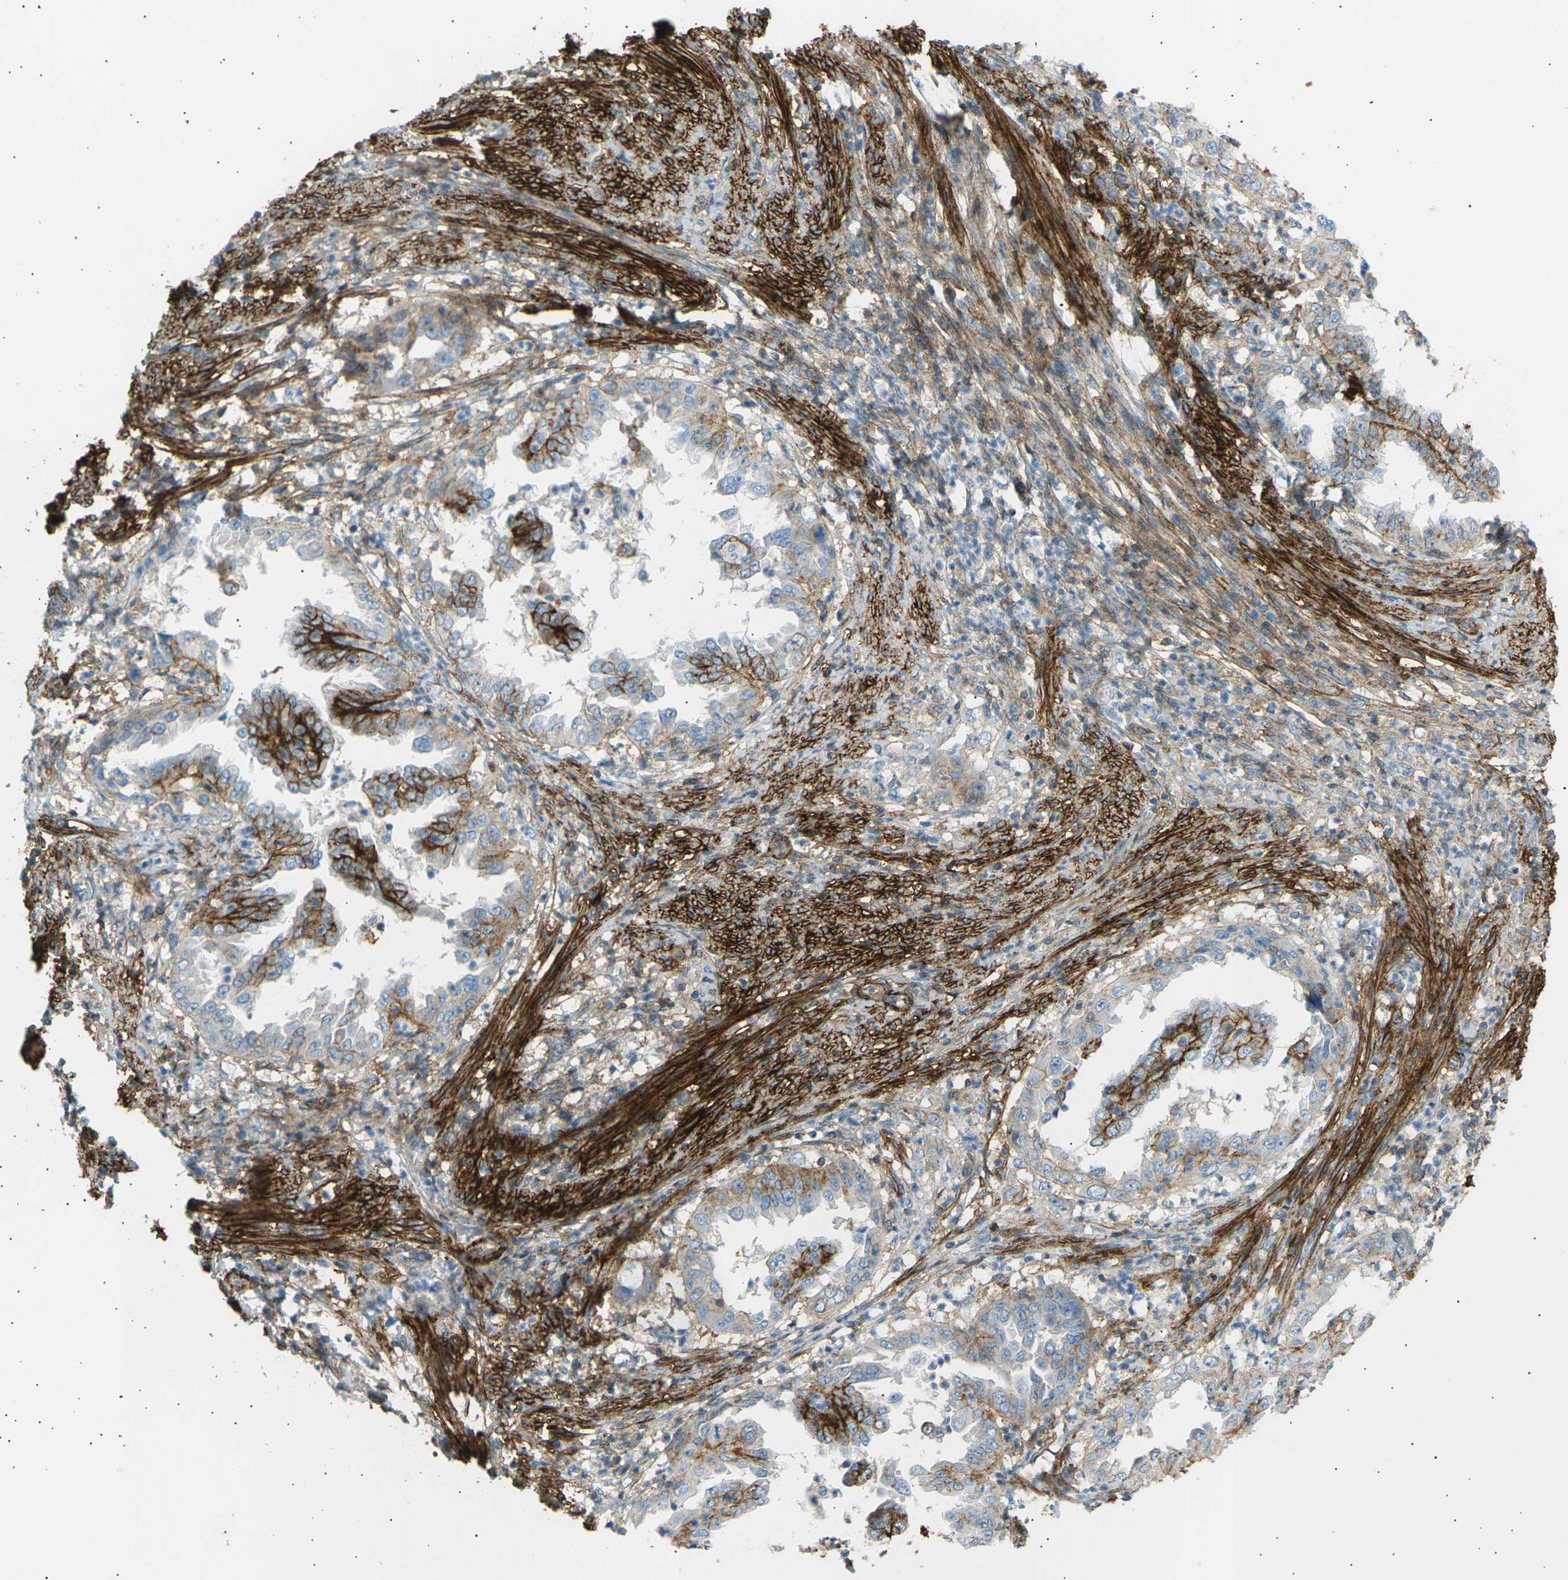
{"staining": {"intensity": "strong", "quantity": "<25%", "location": "cytoplasmic/membranous"}, "tissue": "endometrial cancer", "cell_type": "Tumor cells", "image_type": "cancer", "snomed": [{"axis": "morphology", "description": "Adenocarcinoma, NOS"}, {"axis": "topography", "description": "Endometrium"}], "caption": "The immunohistochemical stain highlights strong cytoplasmic/membranous positivity in tumor cells of adenocarcinoma (endometrial) tissue.", "gene": "ATP2B4", "patient": {"sex": "female", "age": 85}}